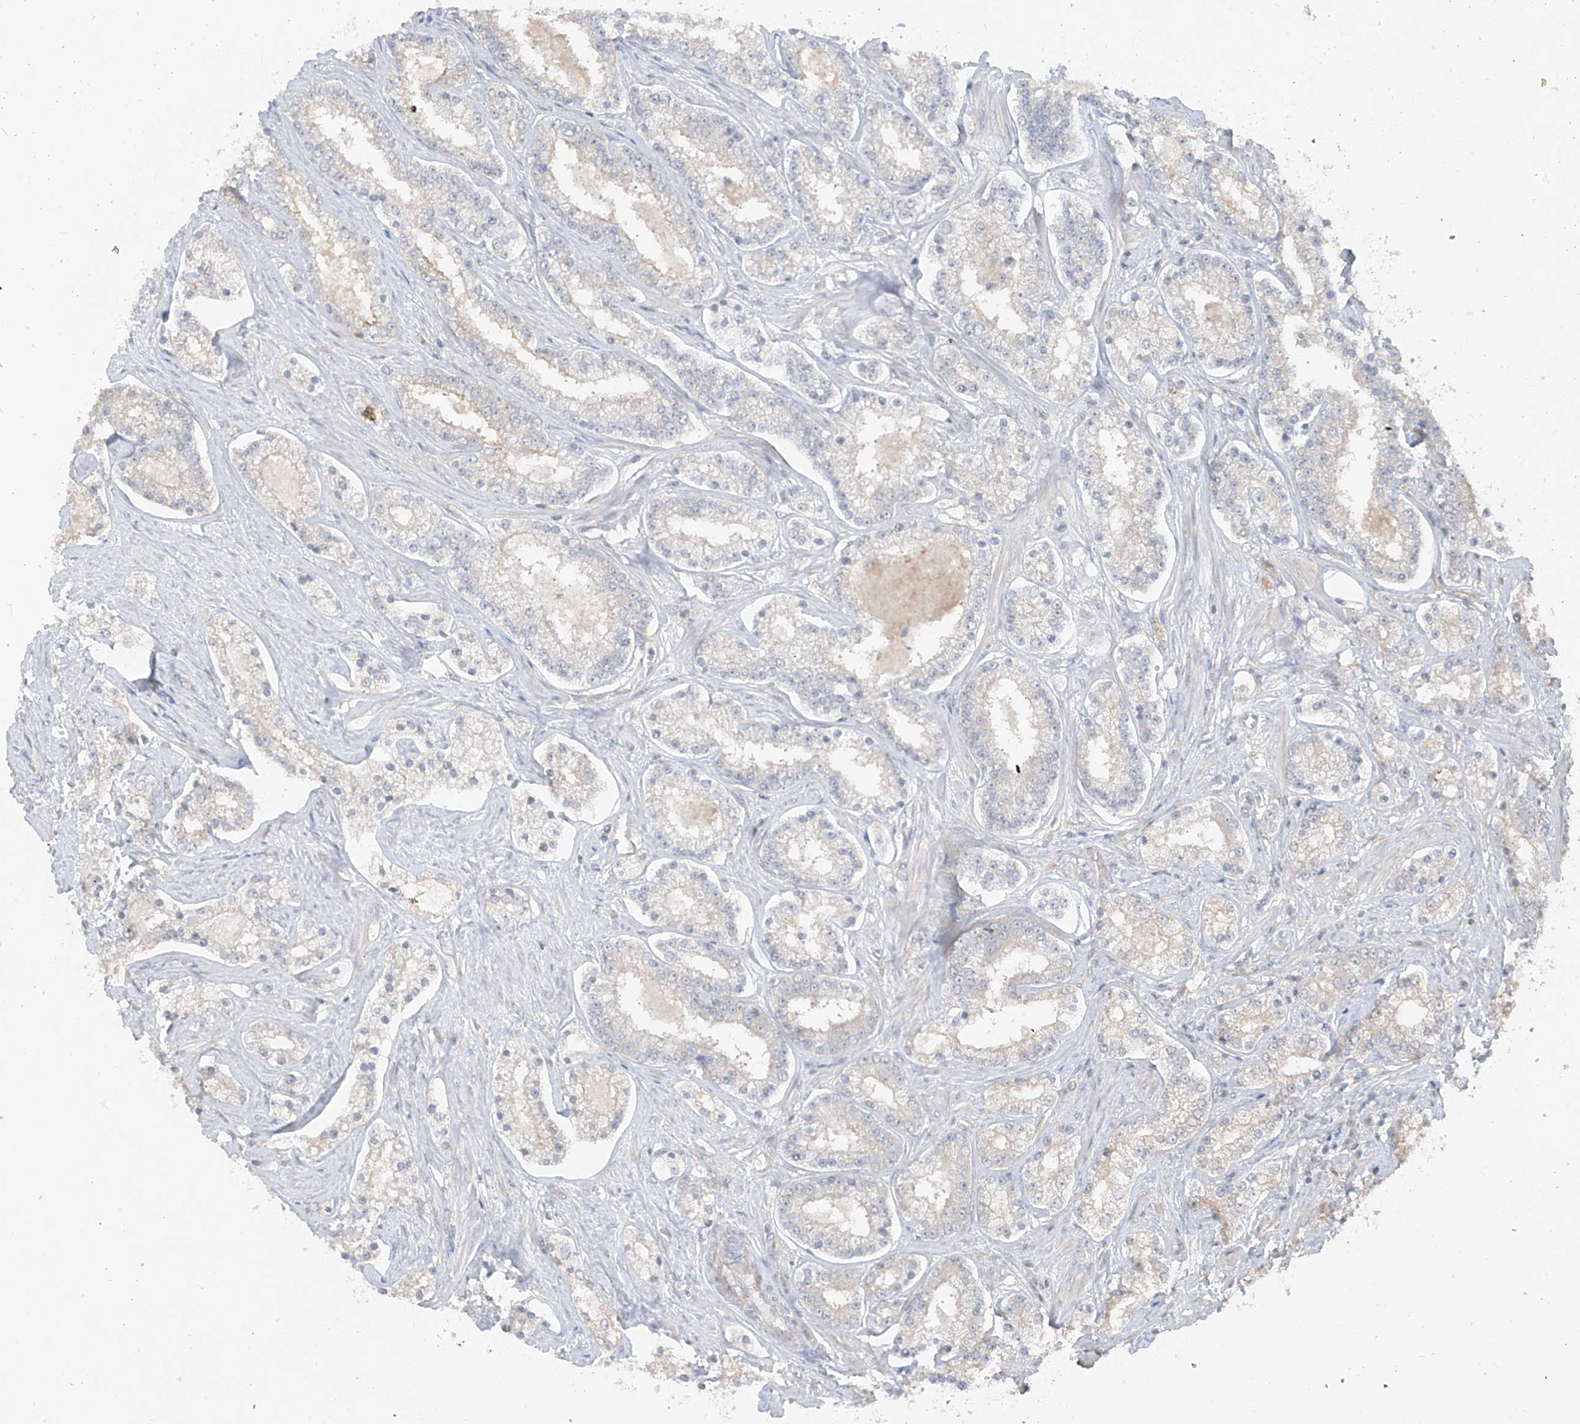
{"staining": {"intensity": "negative", "quantity": "none", "location": "none"}, "tissue": "prostate cancer", "cell_type": "Tumor cells", "image_type": "cancer", "snomed": [{"axis": "morphology", "description": "Normal tissue, NOS"}, {"axis": "morphology", "description": "Adenocarcinoma, High grade"}, {"axis": "topography", "description": "Prostate"}], "caption": "A photomicrograph of prostate cancer (adenocarcinoma (high-grade)) stained for a protein demonstrates no brown staining in tumor cells. (Stains: DAB immunohistochemistry (IHC) with hematoxylin counter stain, Microscopy: brightfield microscopy at high magnification).", "gene": "ANGEL2", "patient": {"sex": "male", "age": 83}}